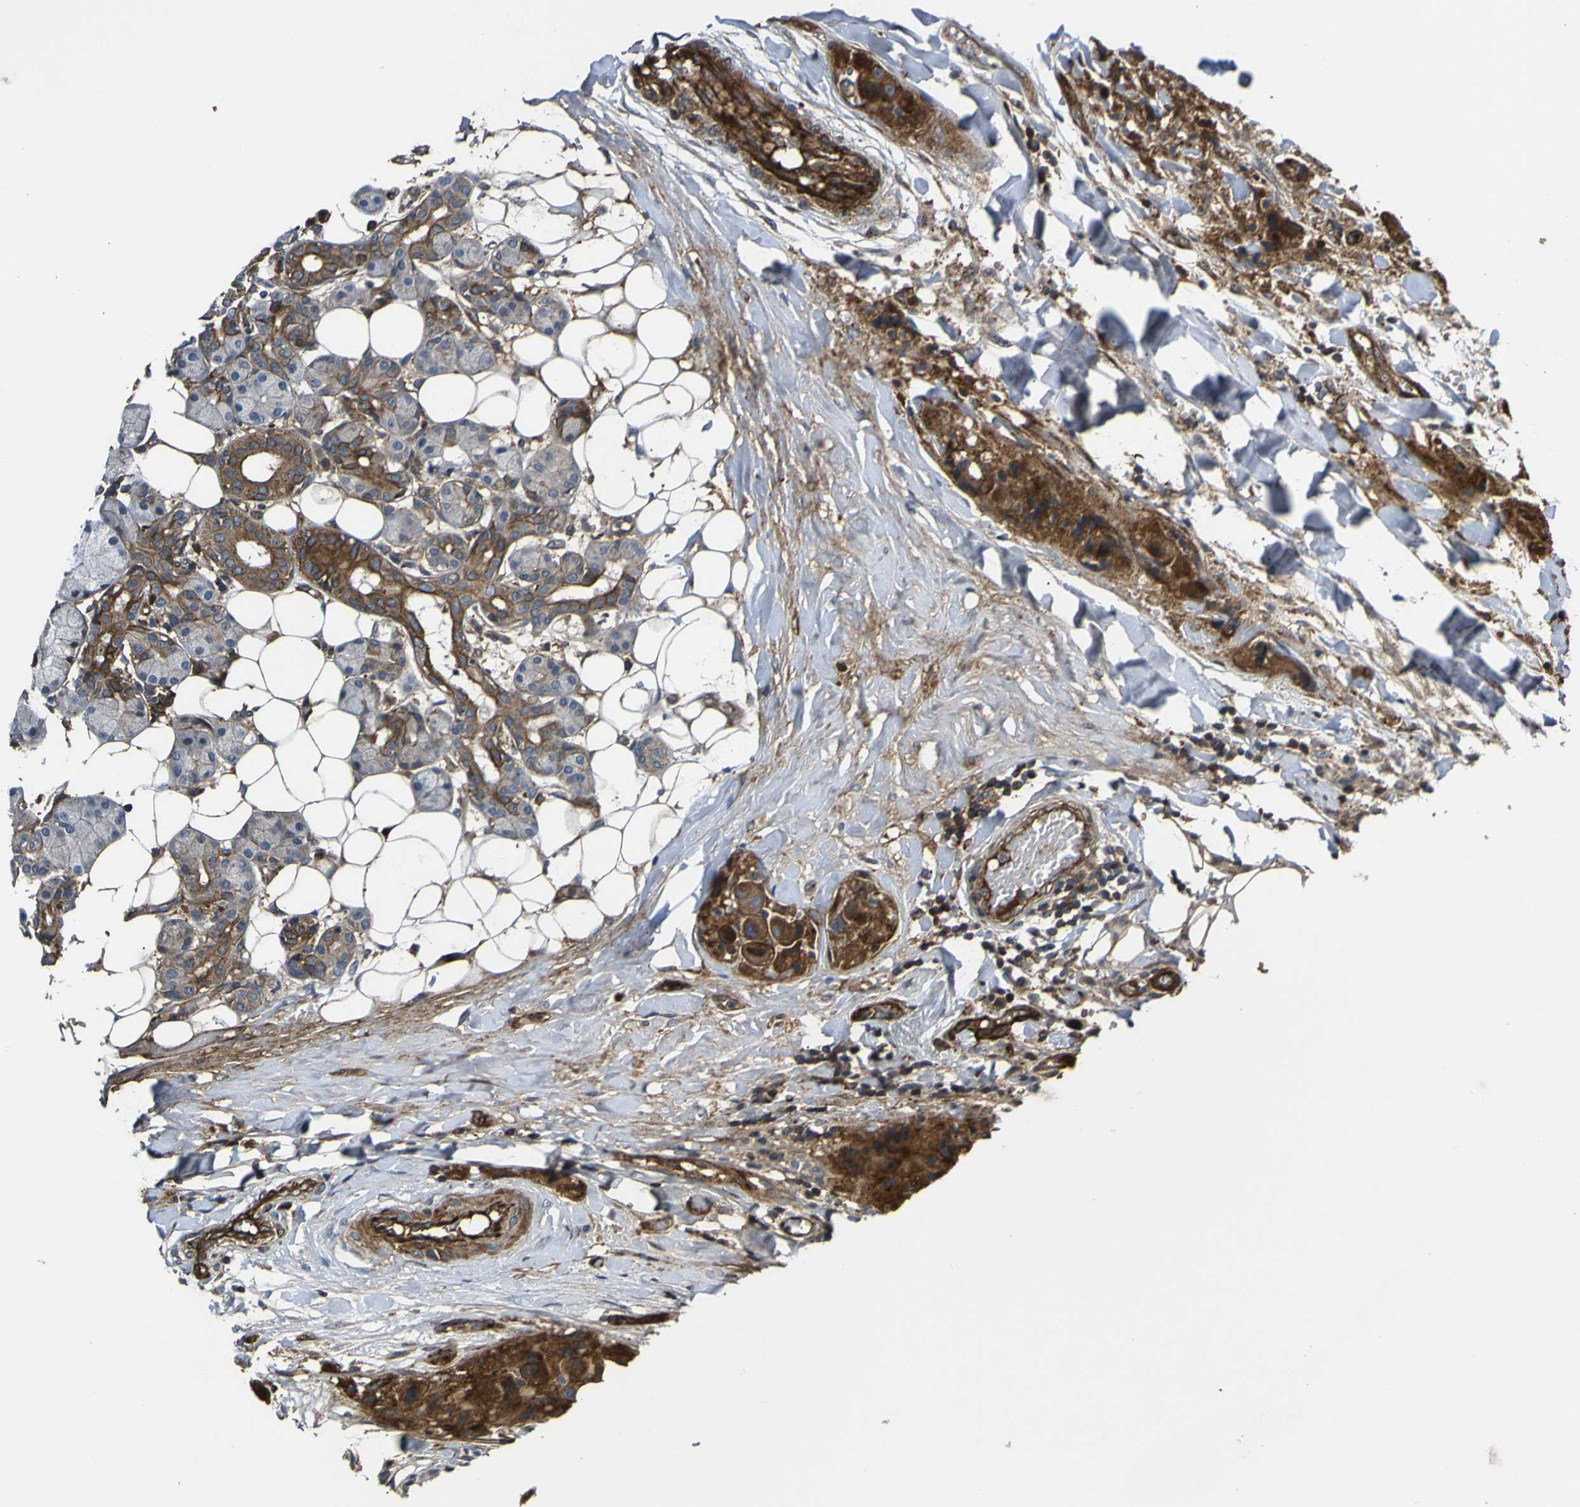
{"staining": {"intensity": "moderate", "quantity": ">75%", "location": "cytoplasmic/membranous"}, "tissue": "head and neck cancer", "cell_type": "Tumor cells", "image_type": "cancer", "snomed": [{"axis": "morphology", "description": "Normal tissue, NOS"}, {"axis": "morphology", "description": "Adenocarcinoma, NOS"}, {"axis": "topography", "description": "Salivary gland"}, {"axis": "topography", "description": "Head-Neck"}], "caption": "The image reveals immunohistochemical staining of adenocarcinoma (head and neck). There is moderate cytoplasmic/membranous expression is seen in approximately >75% of tumor cells. (DAB (3,3'-diaminobenzidine) = brown stain, brightfield microscopy at high magnification).", "gene": "ECE1", "patient": {"sex": "male", "age": 80}}